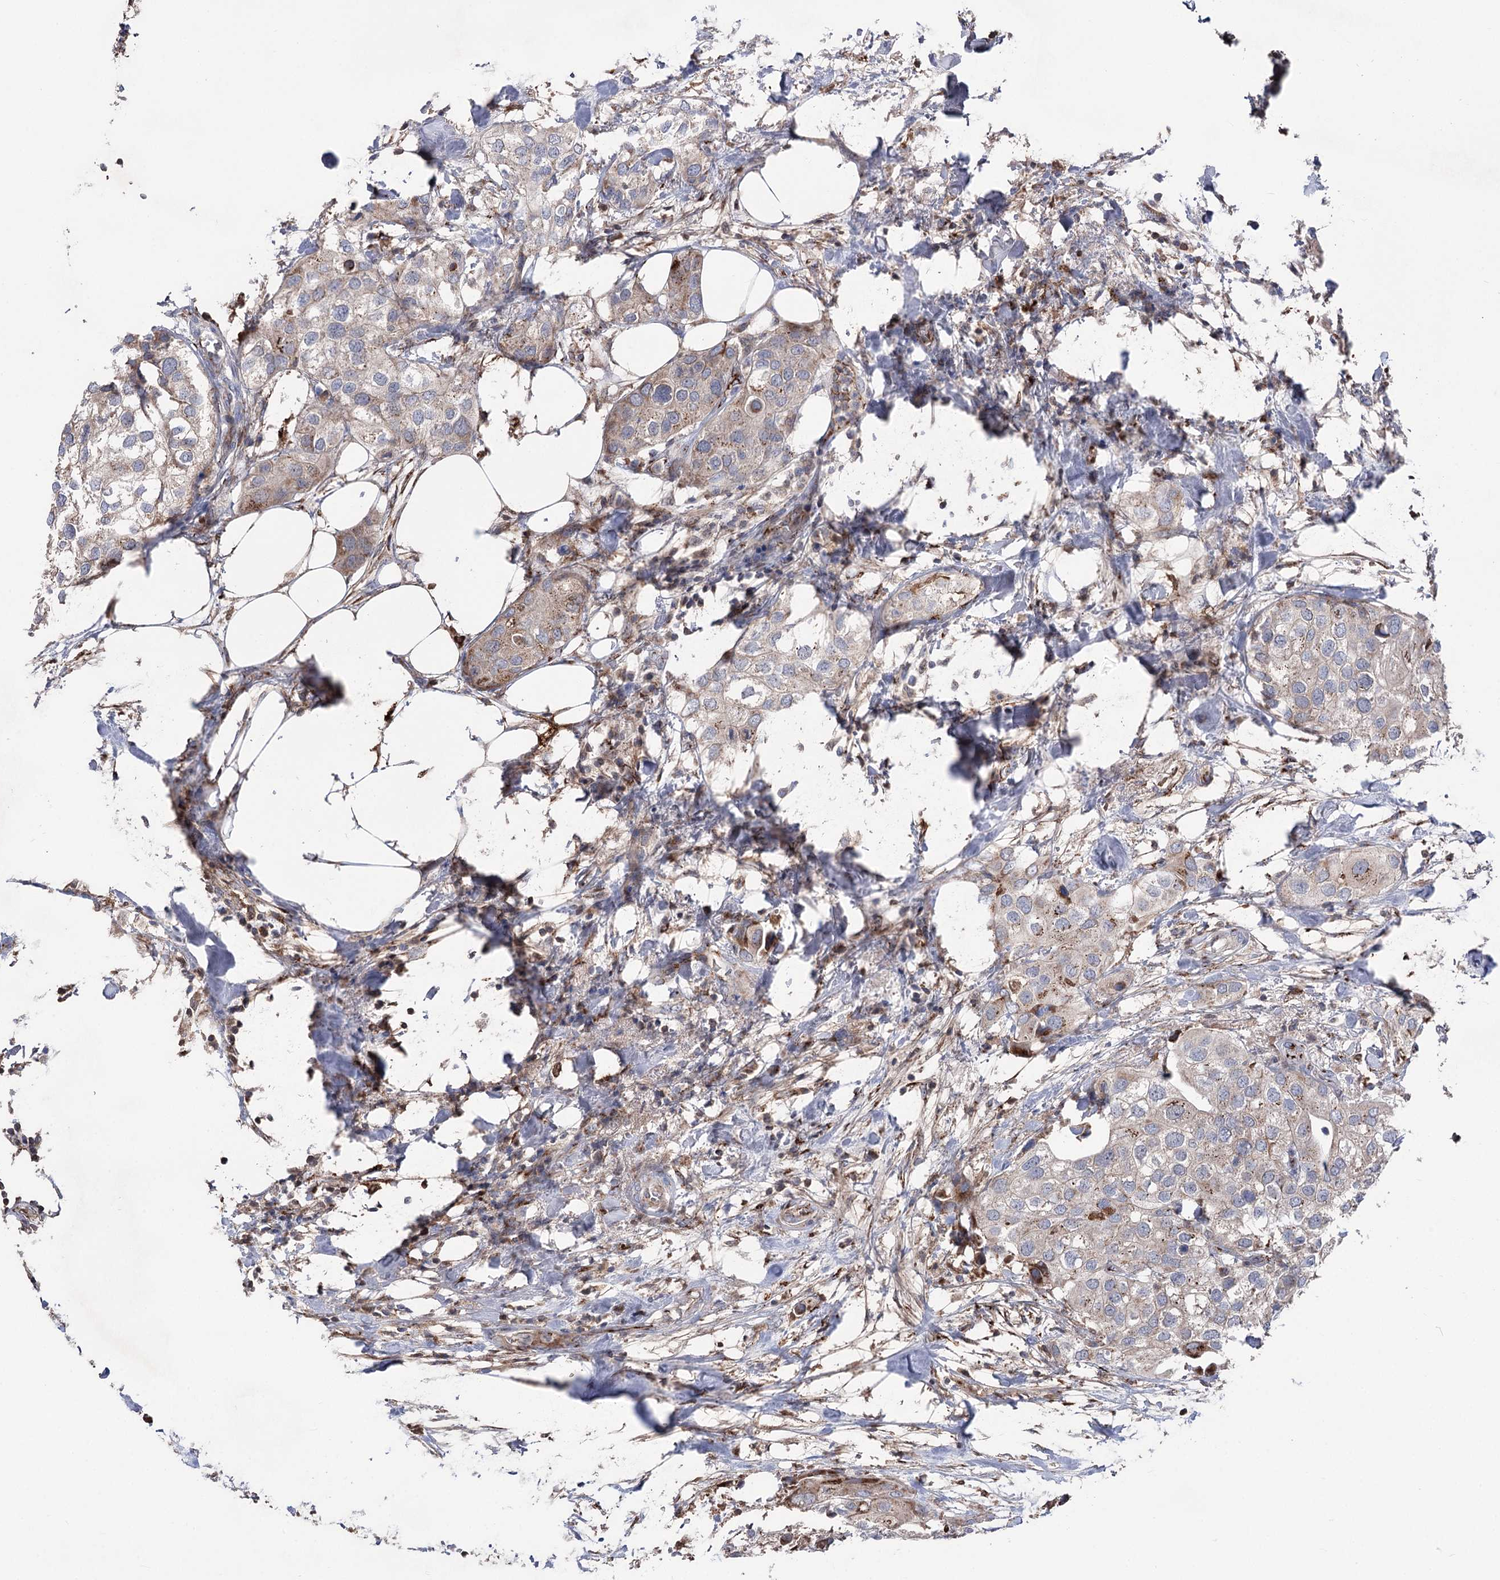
{"staining": {"intensity": "weak", "quantity": "<25%", "location": "cytoplasmic/membranous"}, "tissue": "urothelial cancer", "cell_type": "Tumor cells", "image_type": "cancer", "snomed": [{"axis": "morphology", "description": "Urothelial carcinoma, High grade"}, {"axis": "topography", "description": "Urinary bladder"}], "caption": "An immunohistochemistry (IHC) histopathology image of high-grade urothelial carcinoma is shown. There is no staining in tumor cells of high-grade urothelial carcinoma. (DAB immunohistochemistry visualized using brightfield microscopy, high magnification).", "gene": "ARHGAP20", "patient": {"sex": "male", "age": 64}}